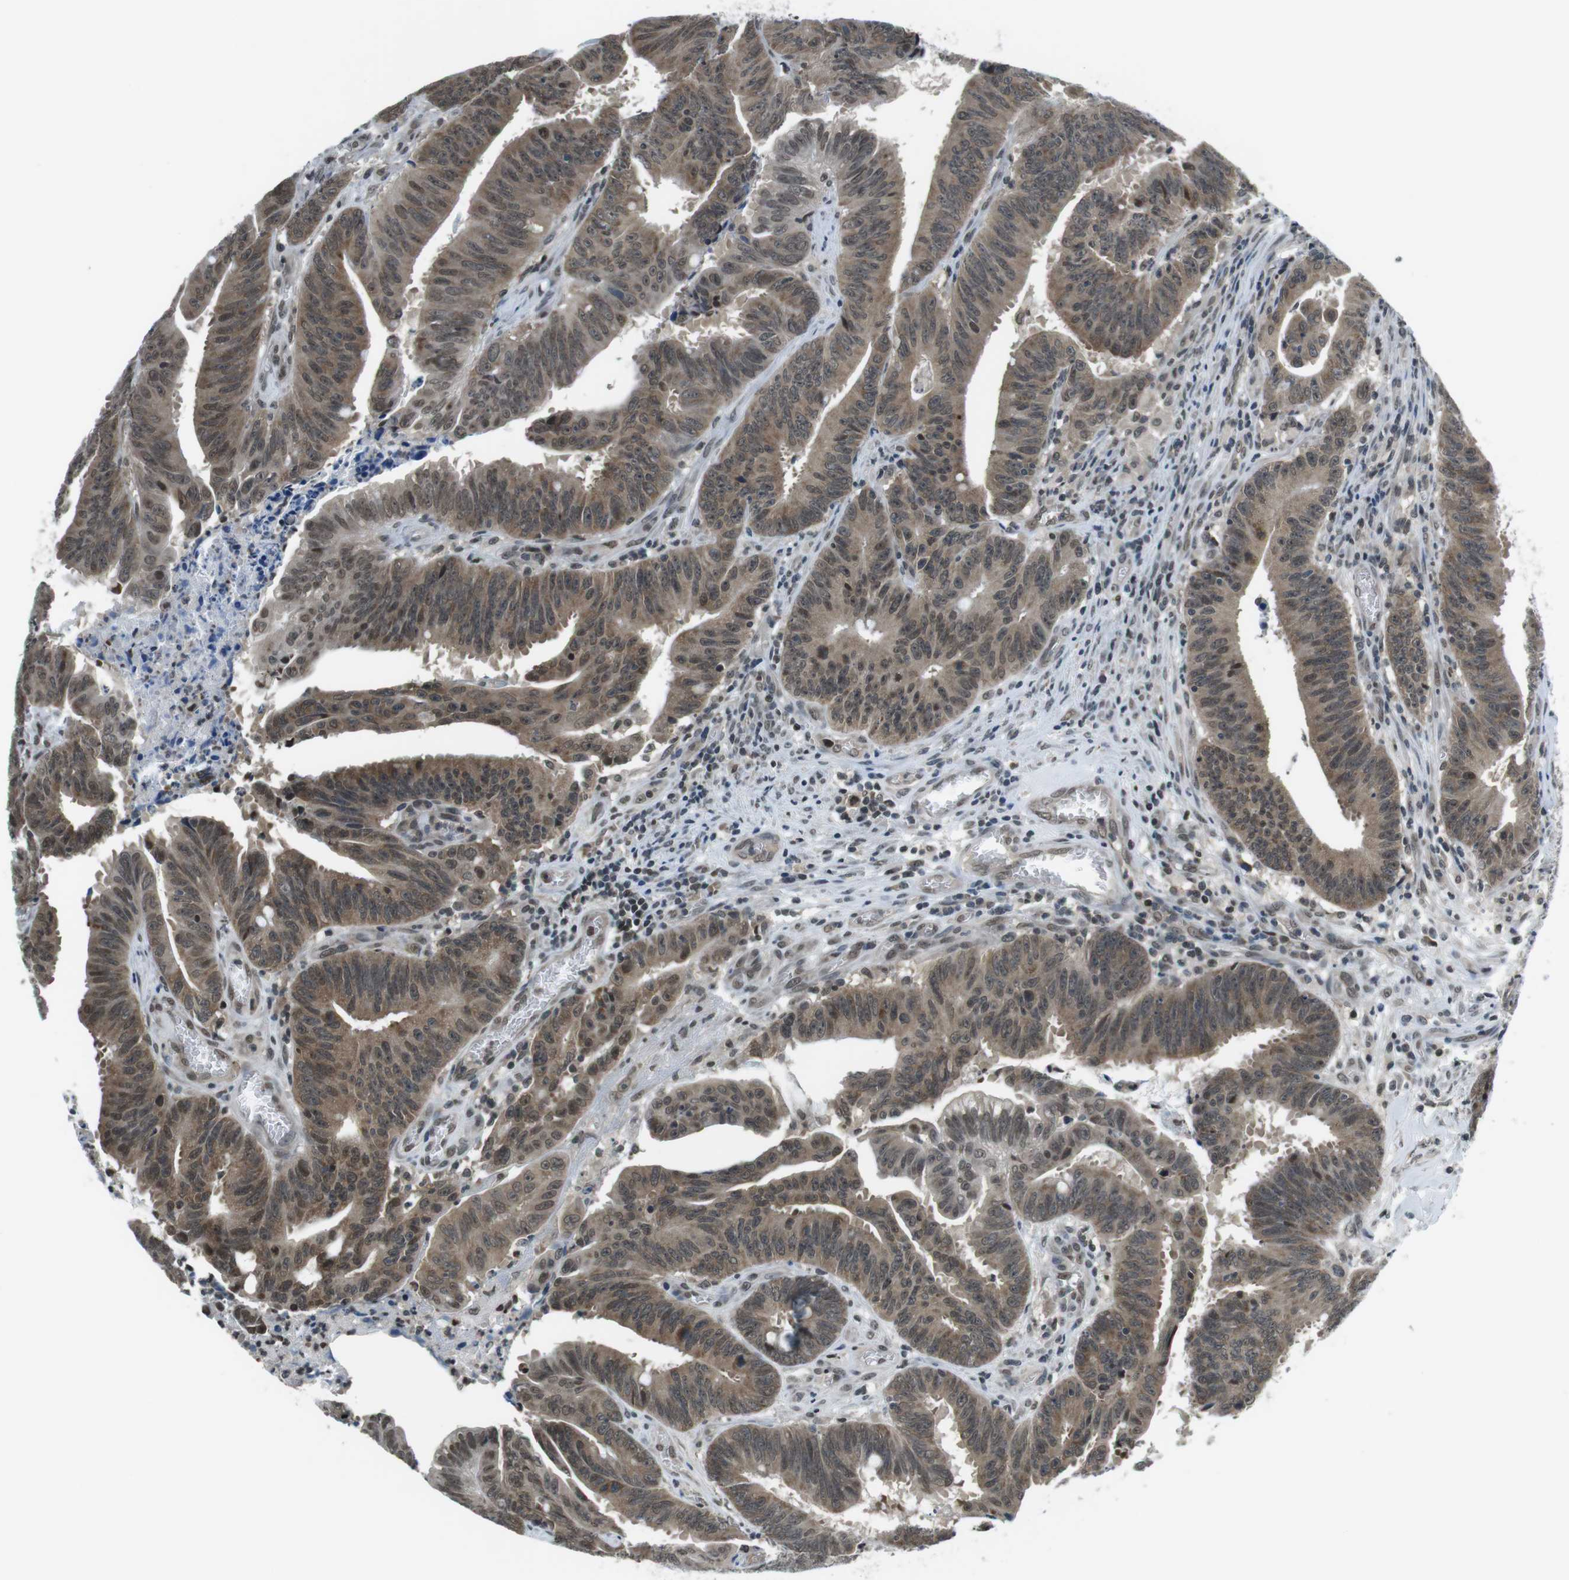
{"staining": {"intensity": "moderate", "quantity": ">75%", "location": "cytoplasmic/membranous,nuclear"}, "tissue": "colorectal cancer", "cell_type": "Tumor cells", "image_type": "cancer", "snomed": [{"axis": "morphology", "description": "Adenocarcinoma, NOS"}, {"axis": "topography", "description": "Colon"}], "caption": "Immunohistochemistry (IHC) photomicrograph of neoplastic tissue: human colorectal cancer stained using immunohistochemistry (IHC) shows medium levels of moderate protein expression localized specifically in the cytoplasmic/membranous and nuclear of tumor cells, appearing as a cytoplasmic/membranous and nuclear brown color.", "gene": "NEK4", "patient": {"sex": "male", "age": 45}}